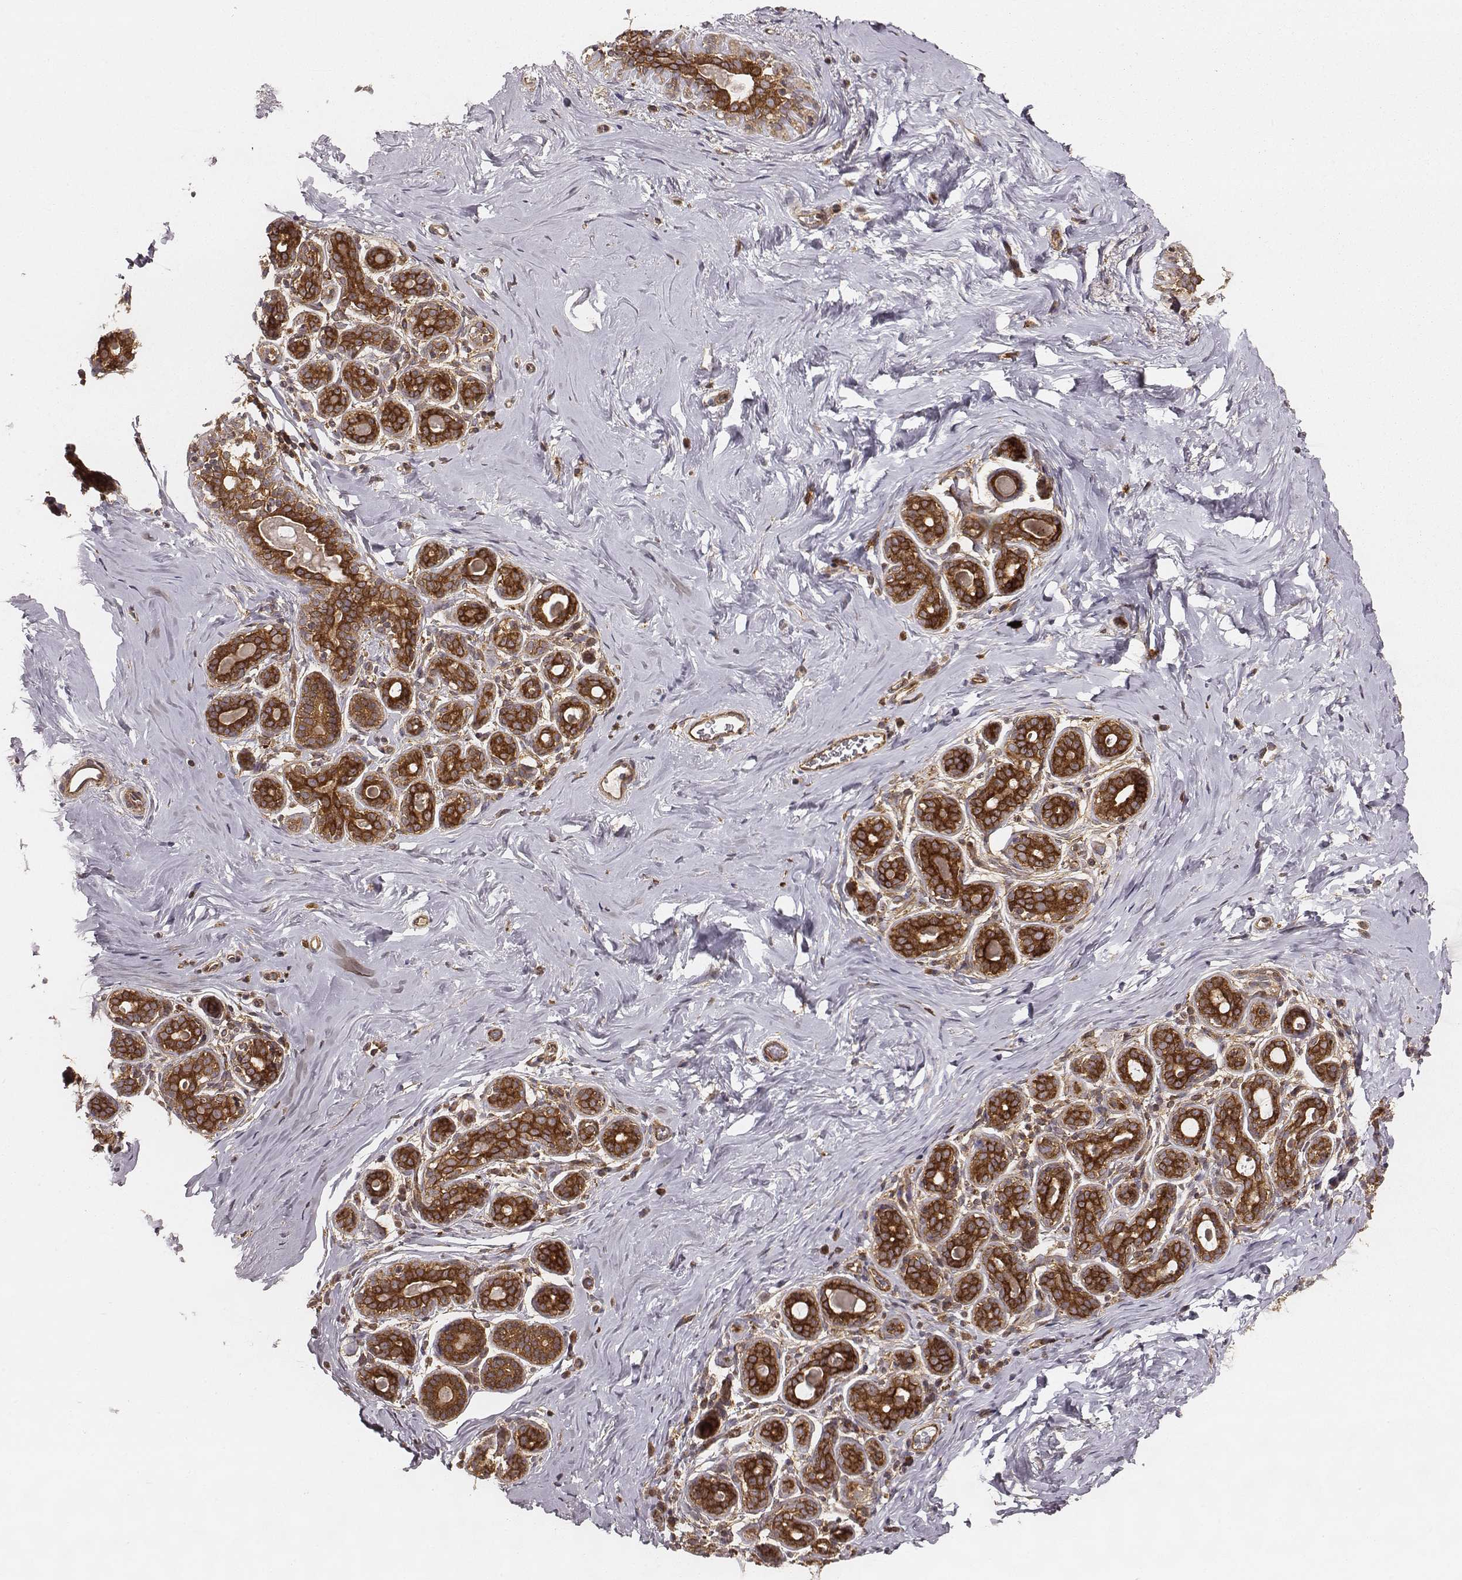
{"staining": {"intensity": "negative", "quantity": "none", "location": "none"}, "tissue": "breast", "cell_type": "Adipocytes", "image_type": "normal", "snomed": [{"axis": "morphology", "description": "Normal tissue, NOS"}, {"axis": "topography", "description": "Skin"}, {"axis": "topography", "description": "Breast"}], "caption": "This micrograph is of normal breast stained with IHC to label a protein in brown with the nuclei are counter-stained blue. There is no staining in adipocytes.", "gene": "VPS26A", "patient": {"sex": "female", "age": 43}}